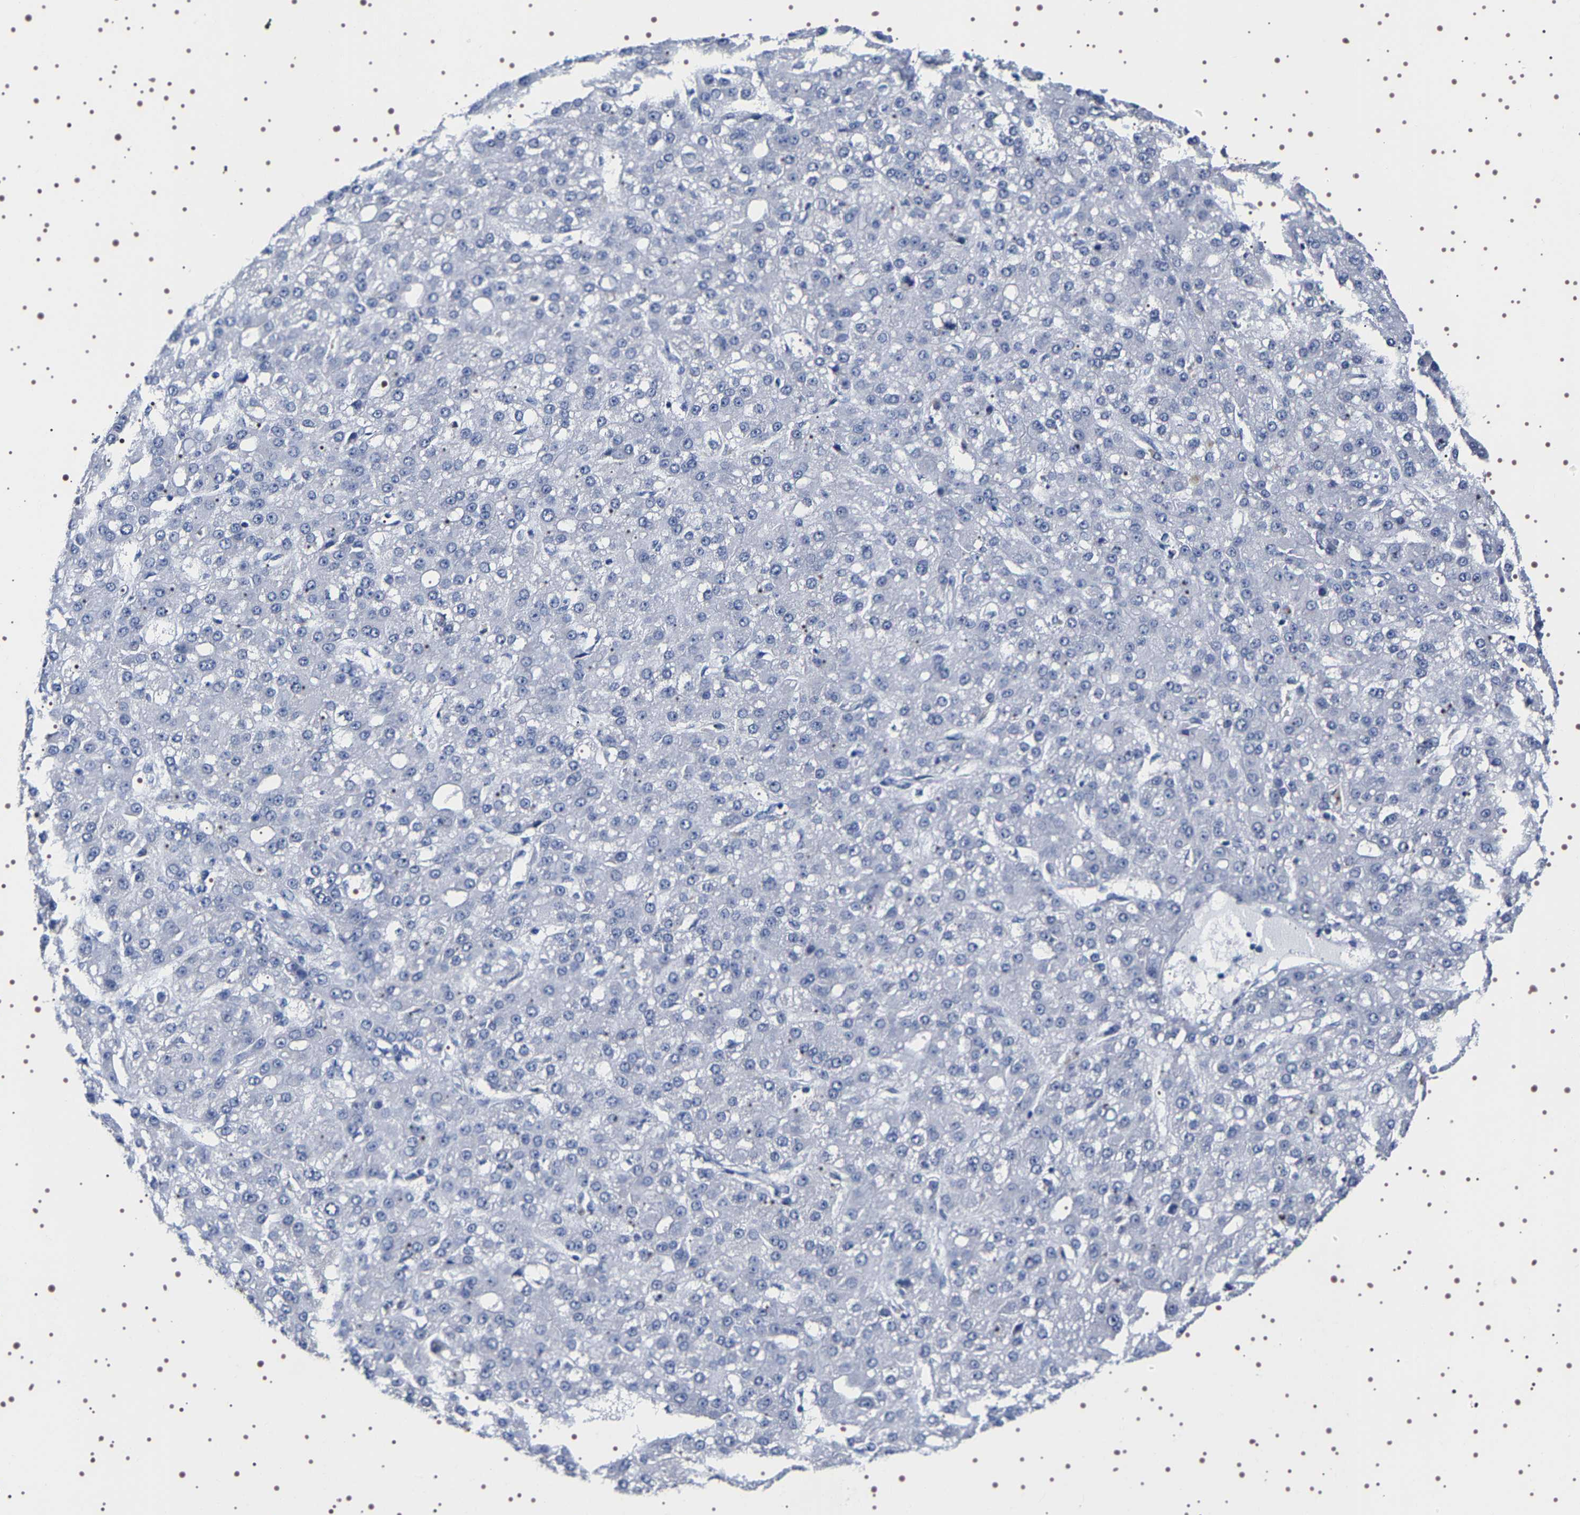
{"staining": {"intensity": "negative", "quantity": "none", "location": "none"}, "tissue": "liver cancer", "cell_type": "Tumor cells", "image_type": "cancer", "snomed": [{"axis": "morphology", "description": "Carcinoma, Hepatocellular, NOS"}, {"axis": "topography", "description": "Liver"}], "caption": "This is an immunohistochemistry (IHC) histopathology image of human hepatocellular carcinoma (liver). There is no positivity in tumor cells.", "gene": "UBQLN3", "patient": {"sex": "male", "age": 67}}